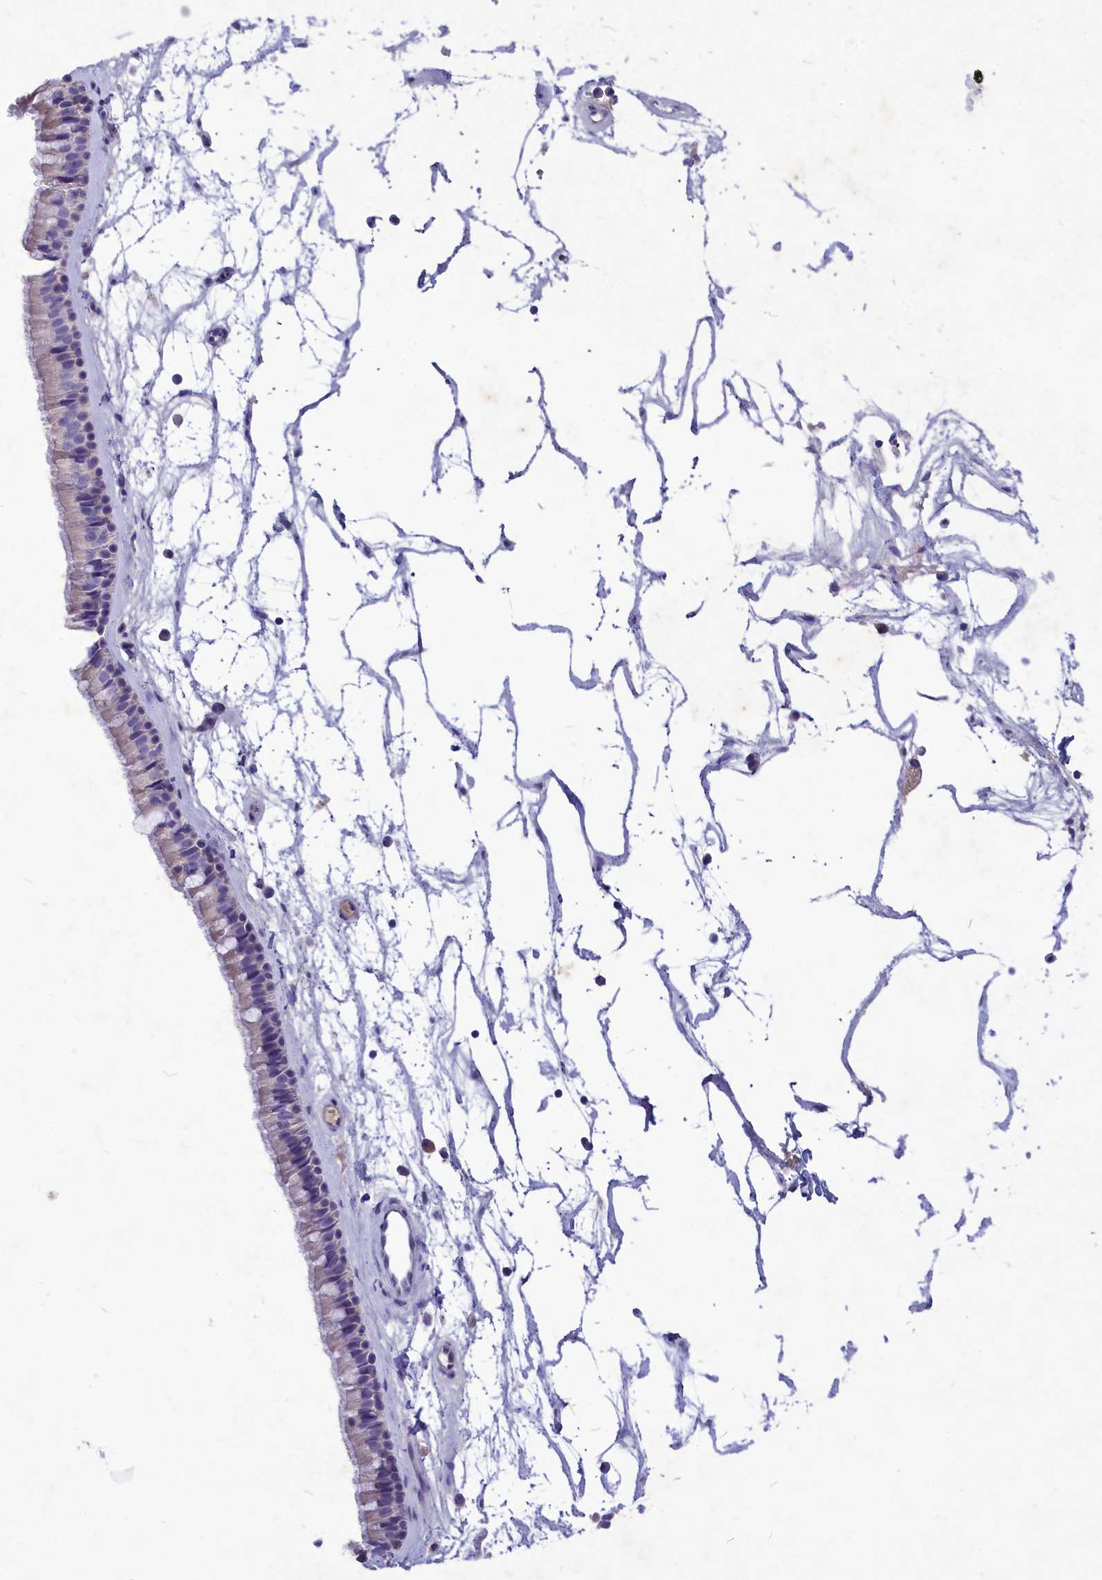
{"staining": {"intensity": "negative", "quantity": "none", "location": "none"}, "tissue": "nasopharynx", "cell_type": "Respiratory epithelial cells", "image_type": "normal", "snomed": [{"axis": "morphology", "description": "Normal tissue, NOS"}, {"axis": "topography", "description": "Nasopharynx"}], "caption": "A photomicrograph of nasopharynx stained for a protein demonstrates no brown staining in respiratory epithelial cells. The staining is performed using DAB (3,3'-diaminobenzidine) brown chromogen with nuclei counter-stained in using hematoxylin.", "gene": "DEFB119", "patient": {"sex": "male", "age": 64}}